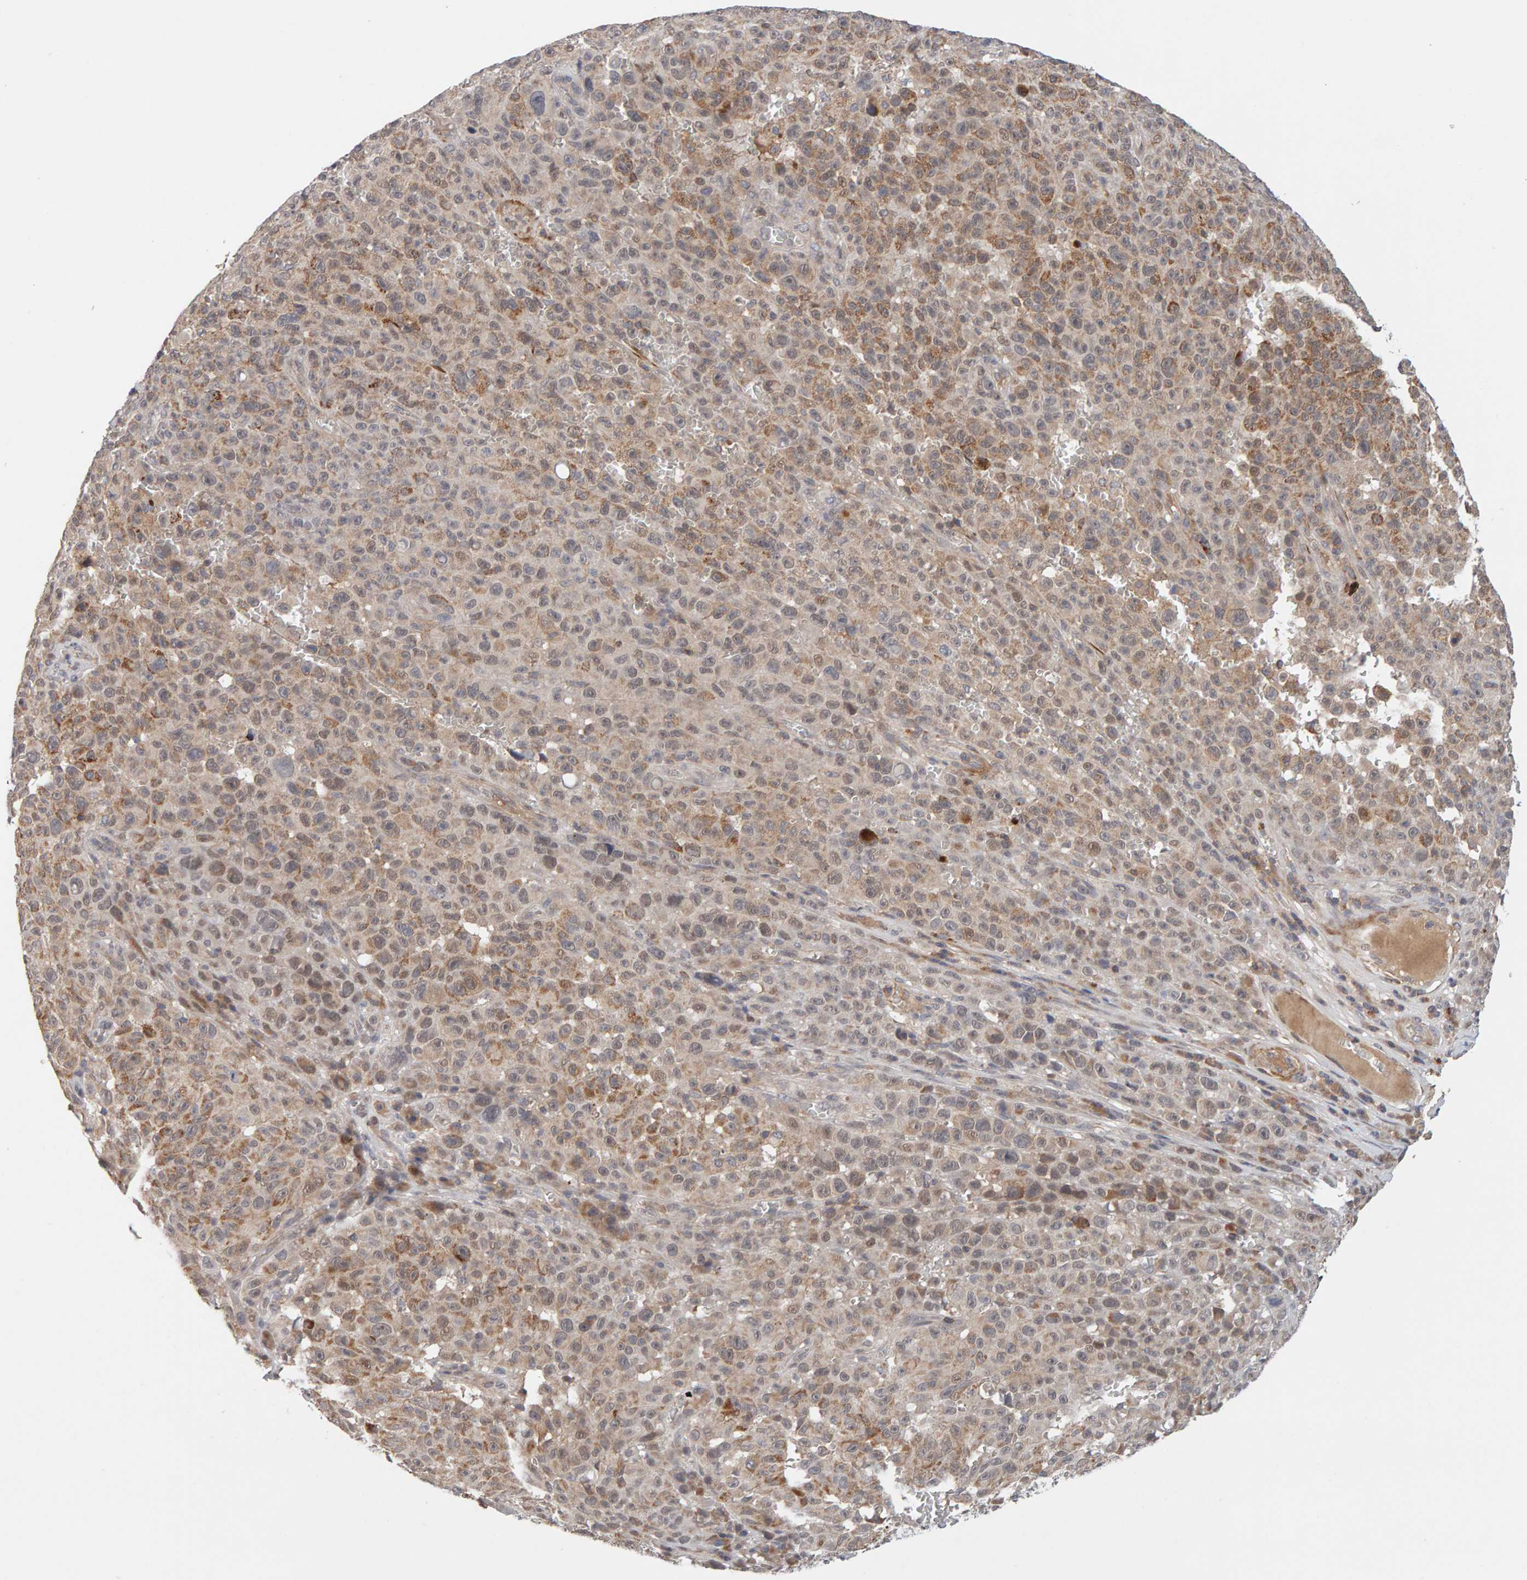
{"staining": {"intensity": "weak", "quantity": ">75%", "location": "cytoplasmic/membranous,nuclear"}, "tissue": "melanoma", "cell_type": "Tumor cells", "image_type": "cancer", "snomed": [{"axis": "morphology", "description": "Malignant melanoma, NOS"}, {"axis": "topography", "description": "Skin"}], "caption": "A low amount of weak cytoplasmic/membranous and nuclear staining is seen in about >75% of tumor cells in melanoma tissue.", "gene": "NUDCD1", "patient": {"sex": "female", "age": 82}}